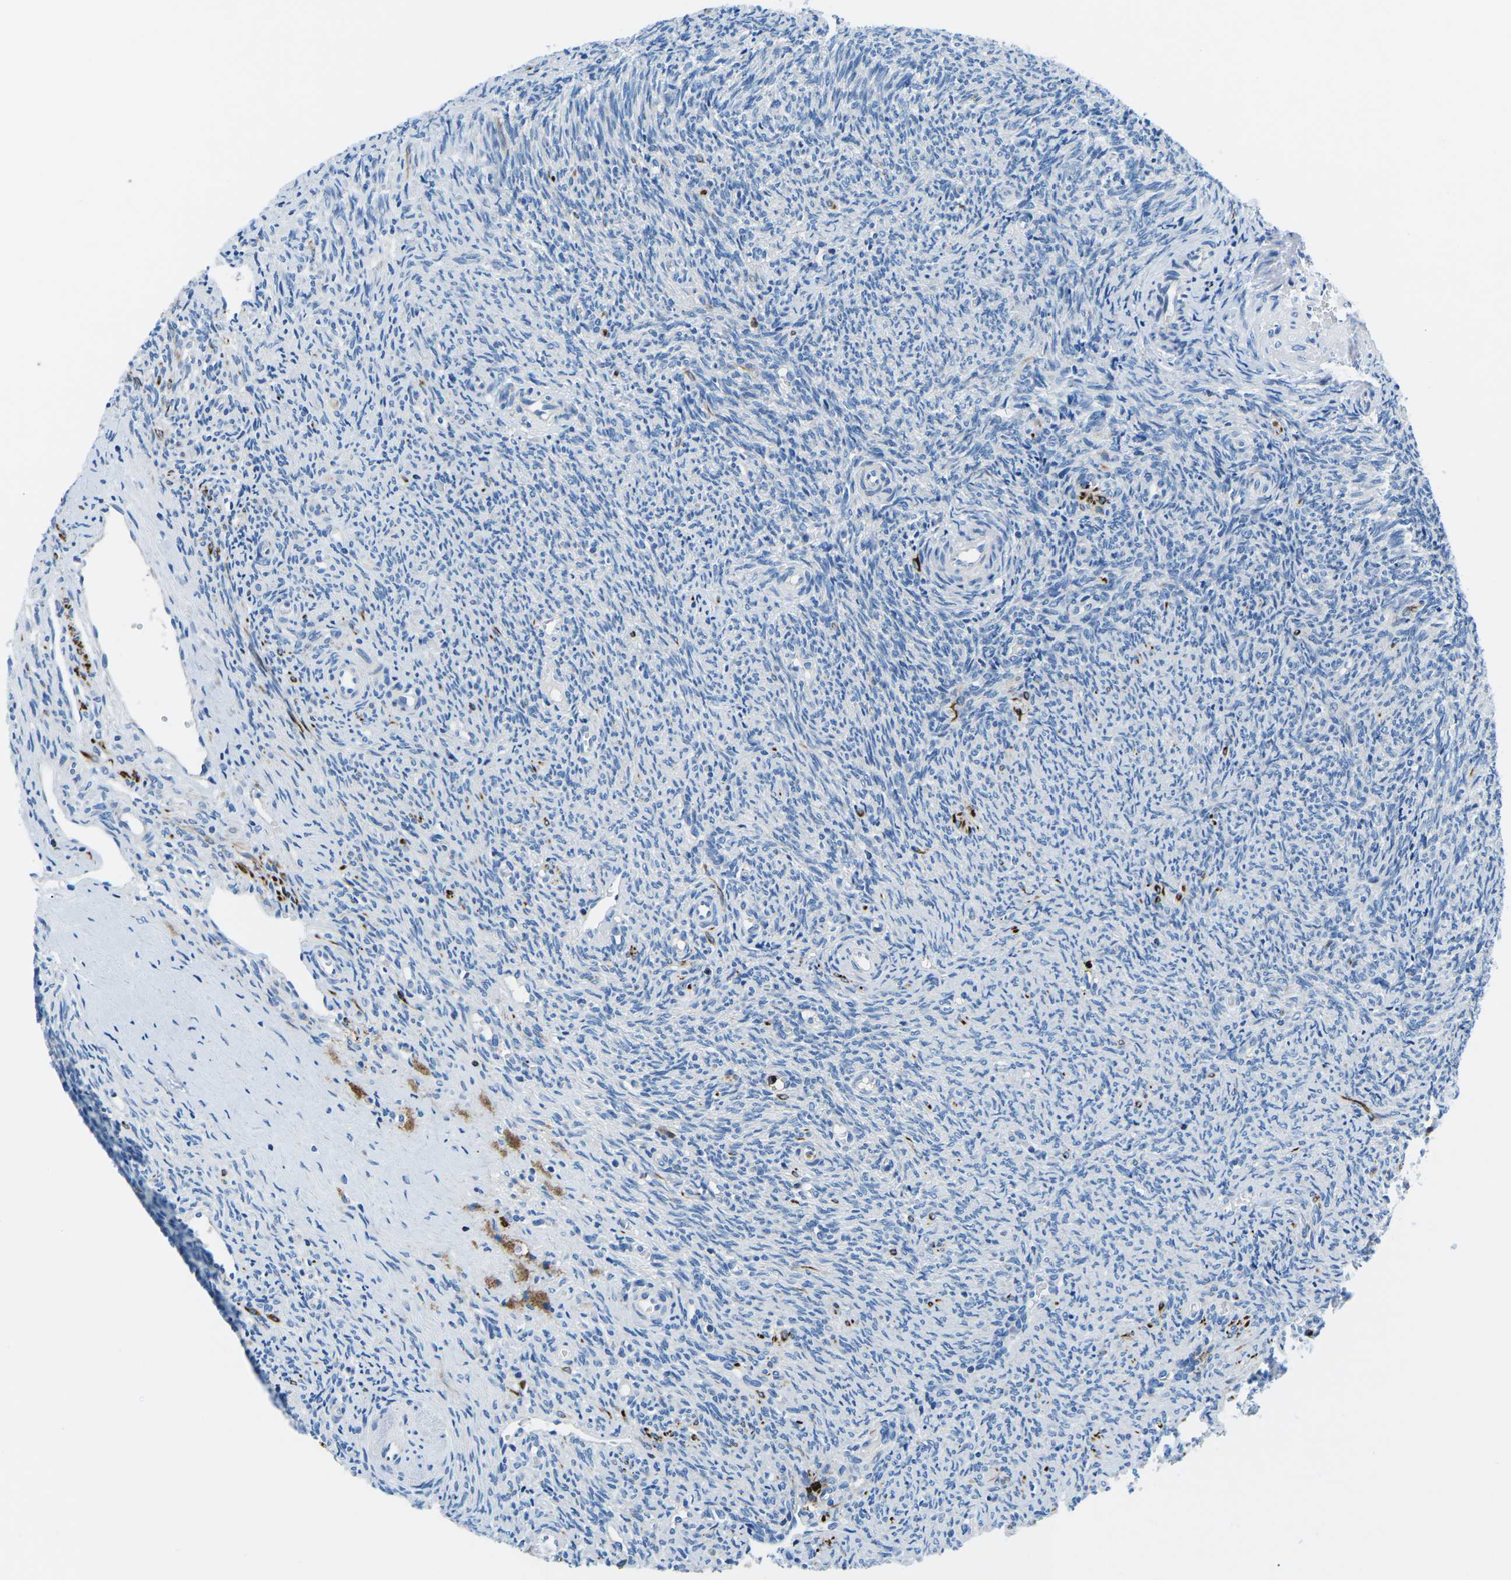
{"staining": {"intensity": "moderate", "quantity": ">75%", "location": "cytoplasmic/membranous"}, "tissue": "ovary", "cell_type": "Follicle cells", "image_type": "normal", "snomed": [{"axis": "morphology", "description": "Normal tissue, NOS"}, {"axis": "topography", "description": "Ovary"}], "caption": "The immunohistochemical stain labels moderate cytoplasmic/membranous positivity in follicle cells of unremarkable ovary. (Brightfield microscopy of DAB IHC at high magnification).", "gene": "MC4R", "patient": {"sex": "female", "age": 41}}